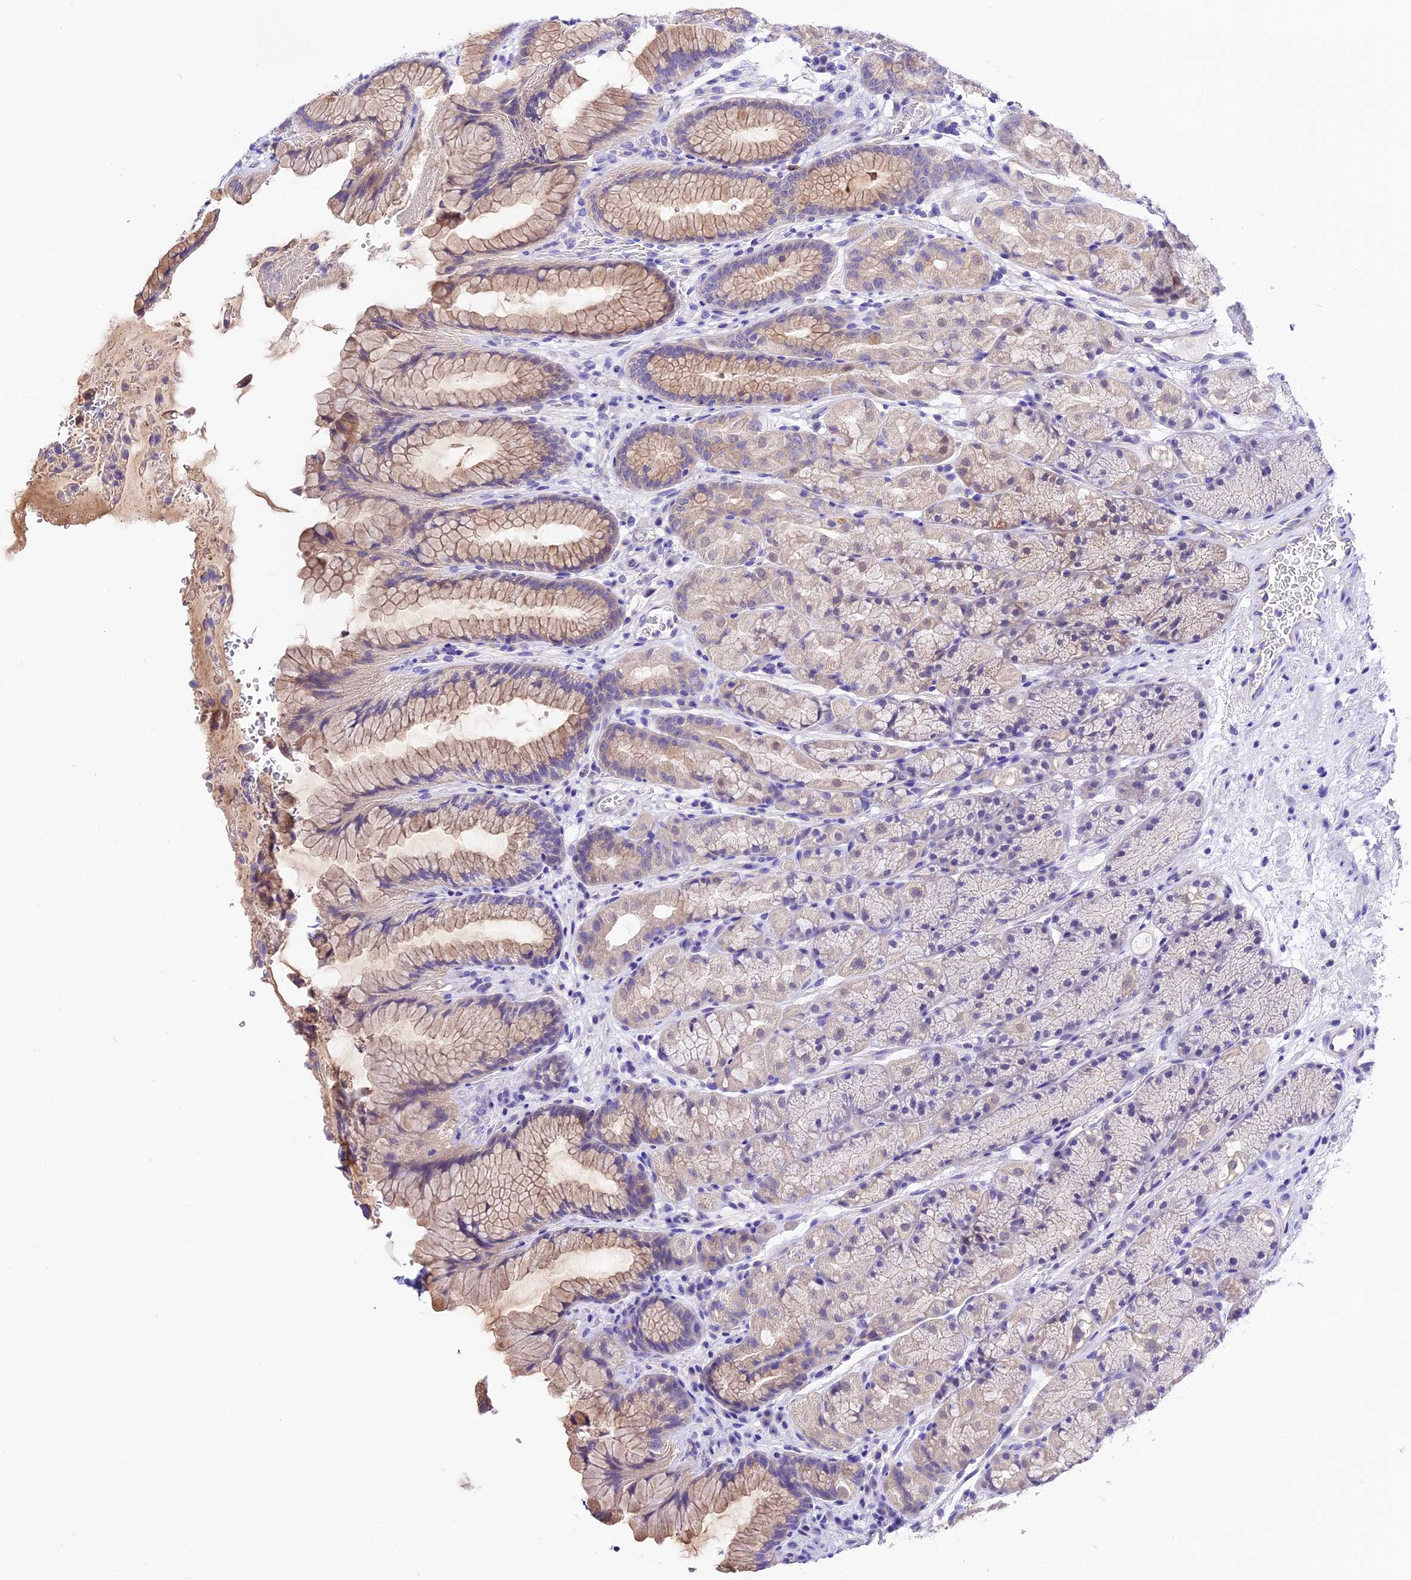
{"staining": {"intensity": "moderate", "quantity": "<25%", "location": "cytoplasmic/membranous"}, "tissue": "stomach", "cell_type": "Glandular cells", "image_type": "normal", "snomed": [{"axis": "morphology", "description": "Normal tissue, NOS"}, {"axis": "topography", "description": "Stomach"}], "caption": "A histopathology image showing moderate cytoplasmic/membranous expression in about <25% of glandular cells in benign stomach, as visualized by brown immunohistochemical staining.", "gene": "CES3", "patient": {"sex": "male", "age": 63}}